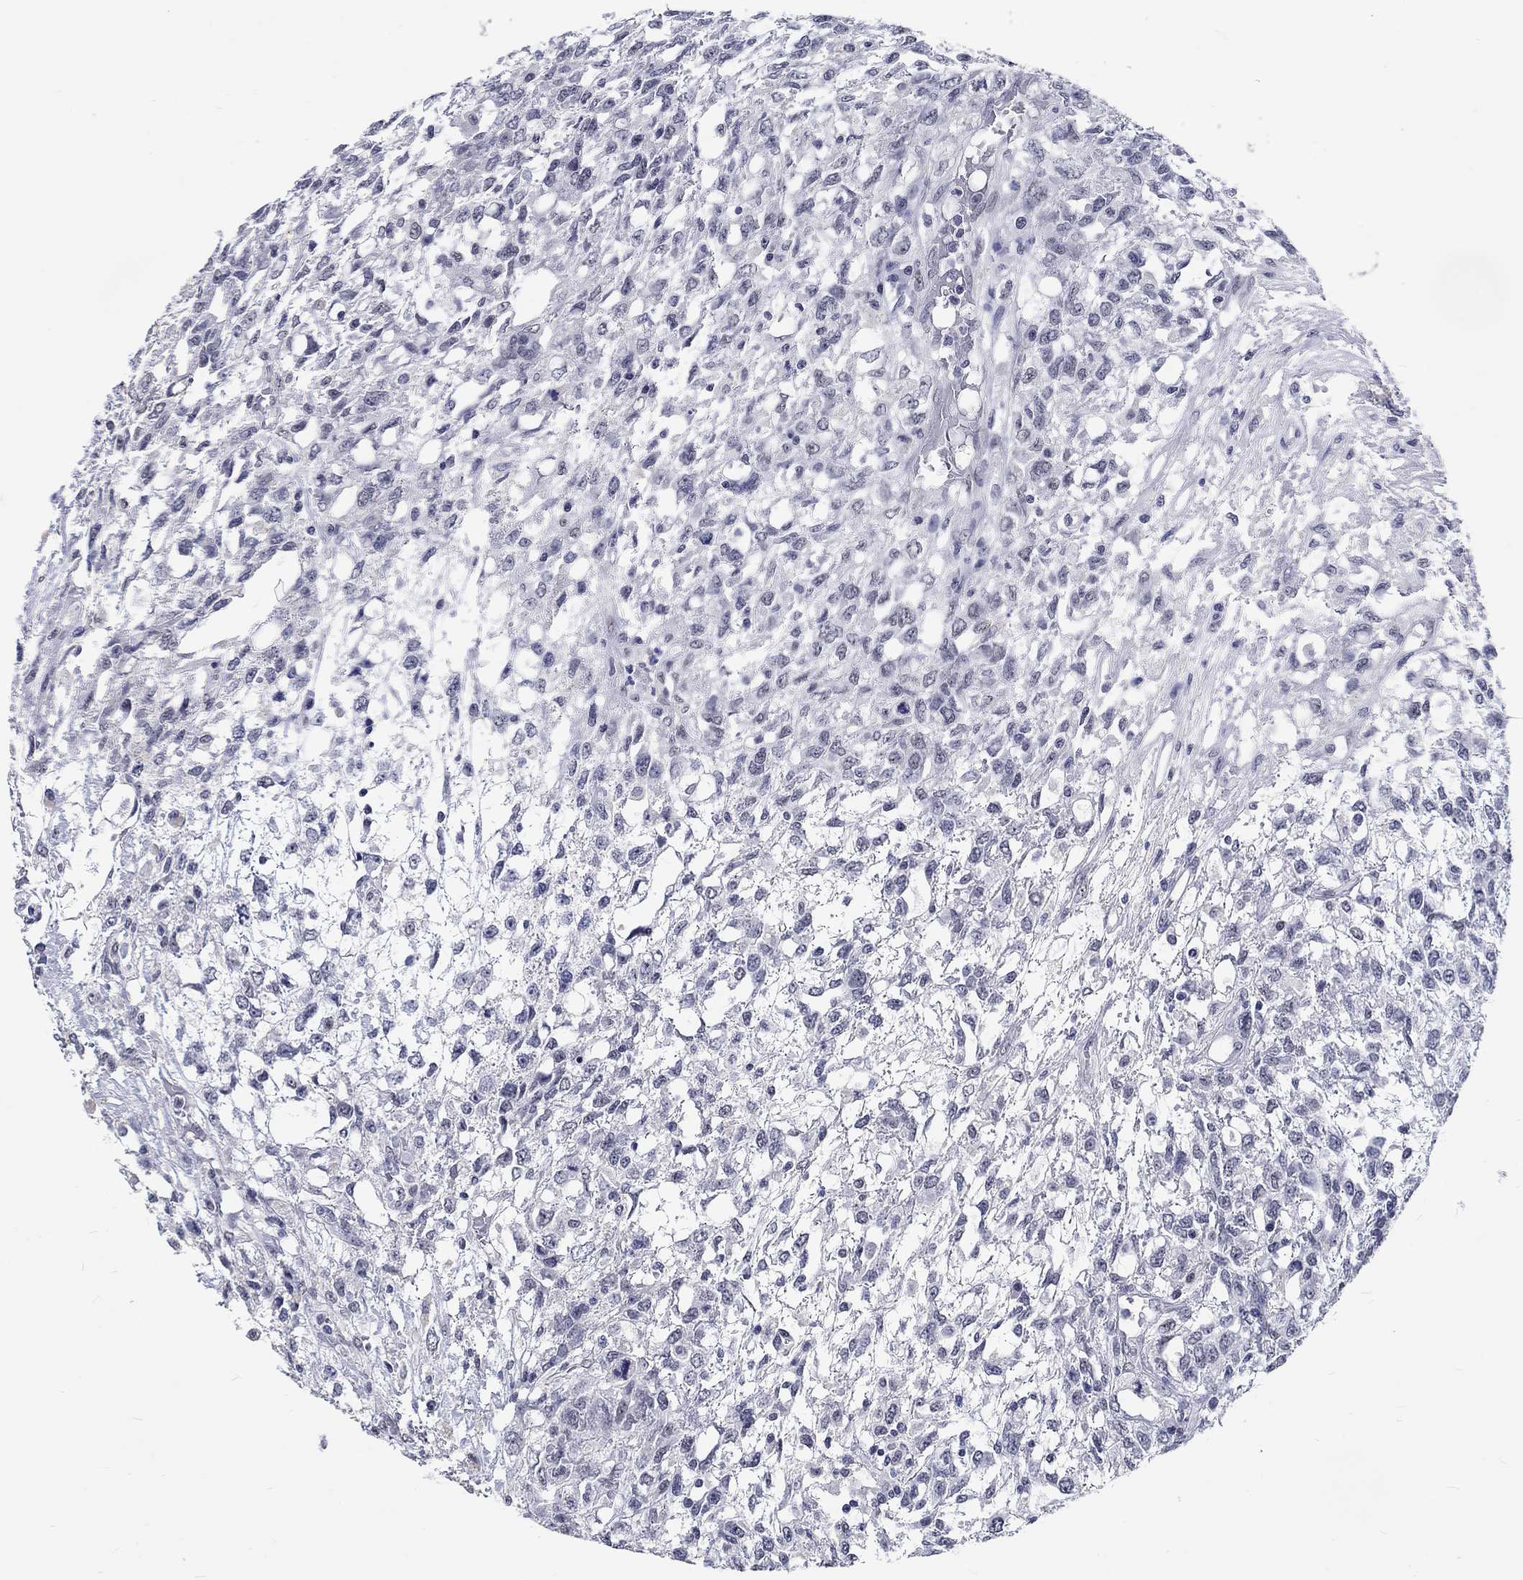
{"staining": {"intensity": "negative", "quantity": "none", "location": "none"}, "tissue": "testis cancer", "cell_type": "Tumor cells", "image_type": "cancer", "snomed": [{"axis": "morphology", "description": "Seminoma, NOS"}, {"axis": "topography", "description": "Testis"}], "caption": "Immunohistochemical staining of human testis cancer shows no significant expression in tumor cells. (DAB (3,3'-diaminobenzidine) IHC with hematoxylin counter stain).", "gene": "GRIN1", "patient": {"sex": "male", "age": 52}}